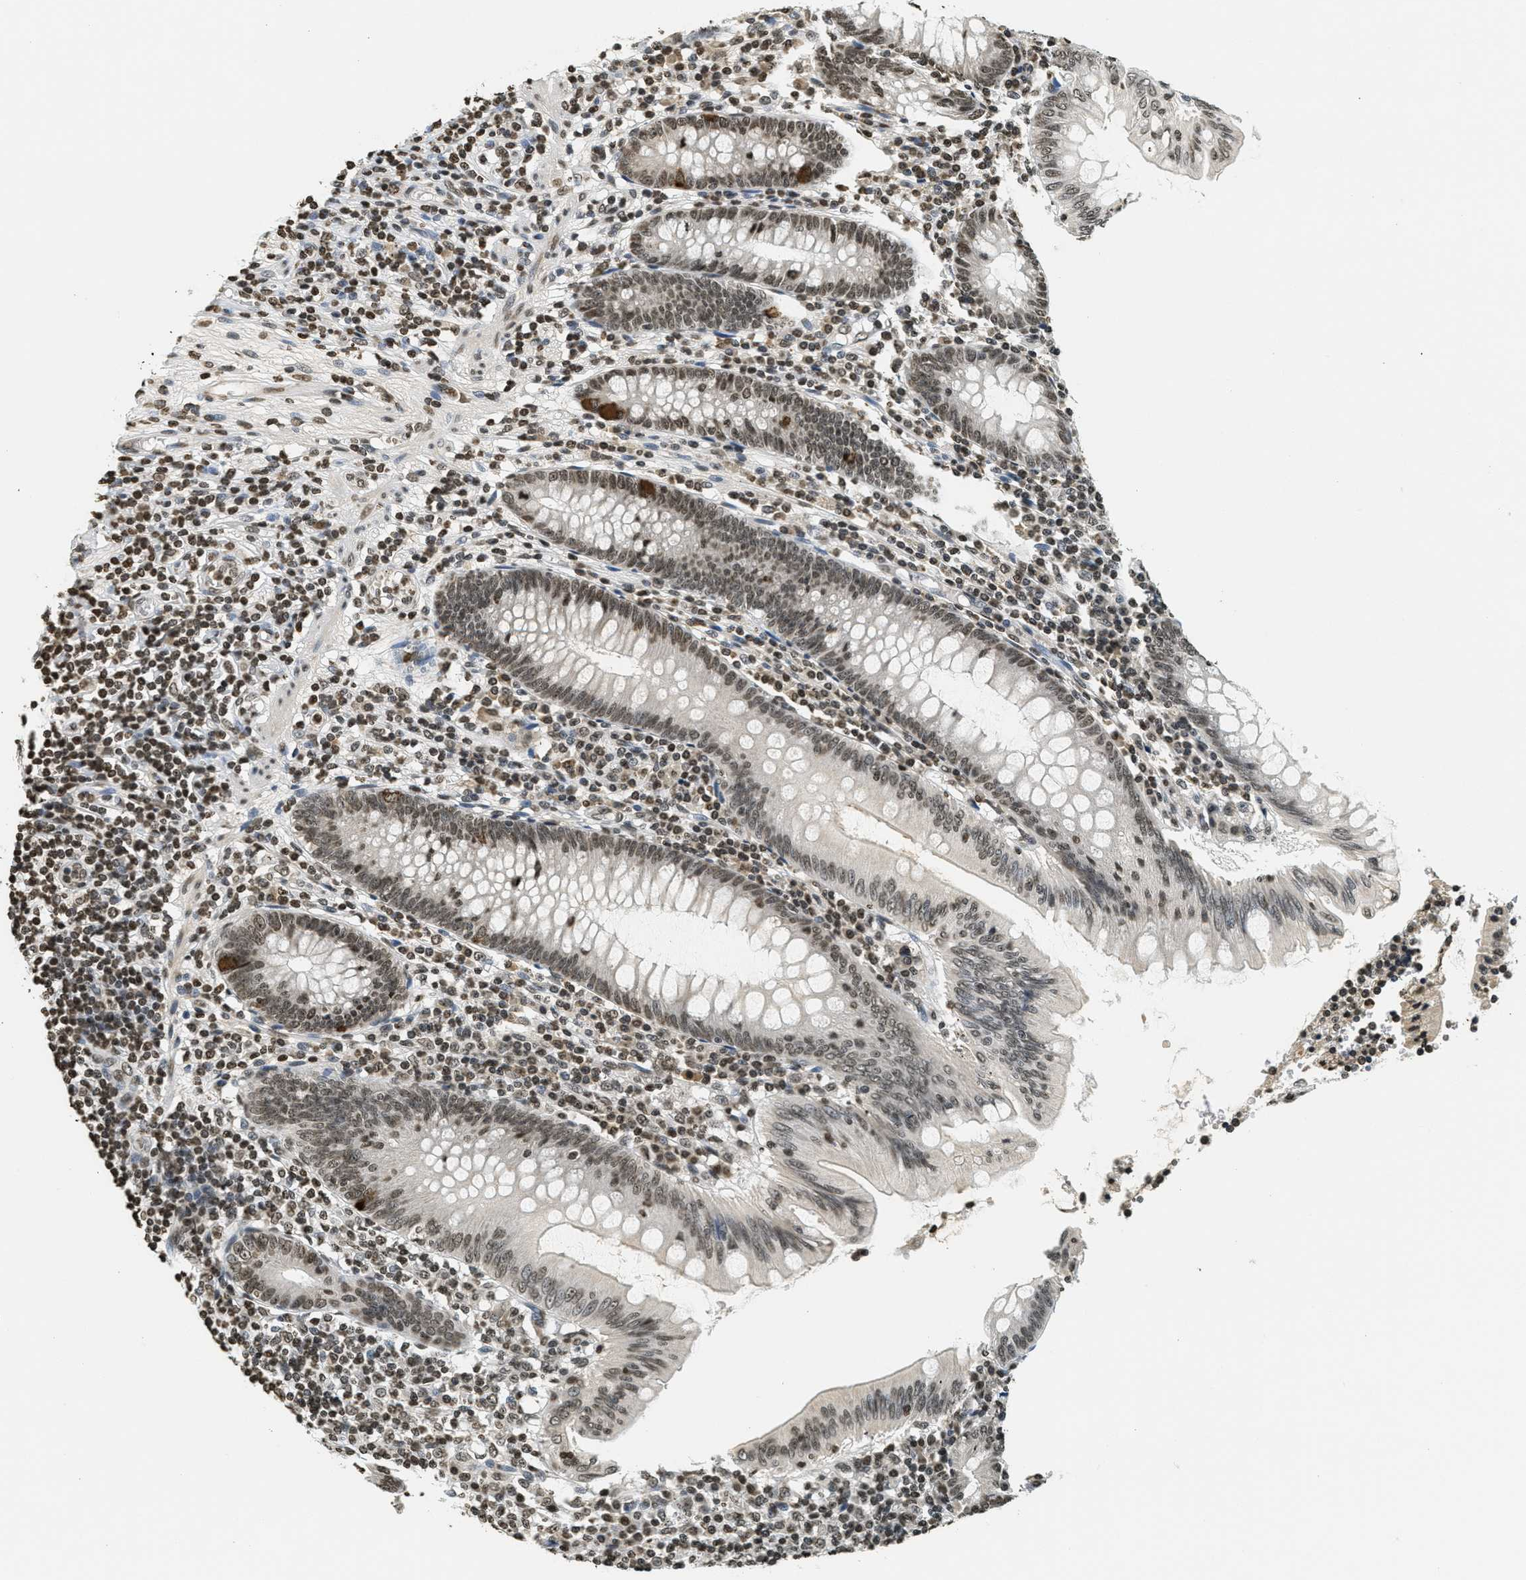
{"staining": {"intensity": "moderate", "quantity": ">75%", "location": "nuclear"}, "tissue": "appendix", "cell_type": "Glandular cells", "image_type": "normal", "snomed": [{"axis": "morphology", "description": "Normal tissue, NOS"}, {"axis": "morphology", "description": "Inflammation, NOS"}, {"axis": "topography", "description": "Appendix"}], "caption": "Immunohistochemical staining of normal human appendix reveals moderate nuclear protein positivity in about >75% of glandular cells. (Stains: DAB (3,3'-diaminobenzidine) in brown, nuclei in blue, Microscopy: brightfield microscopy at high magnification).", "gene": "LDB2", "patient": {"sex": "male", "age": 46}}